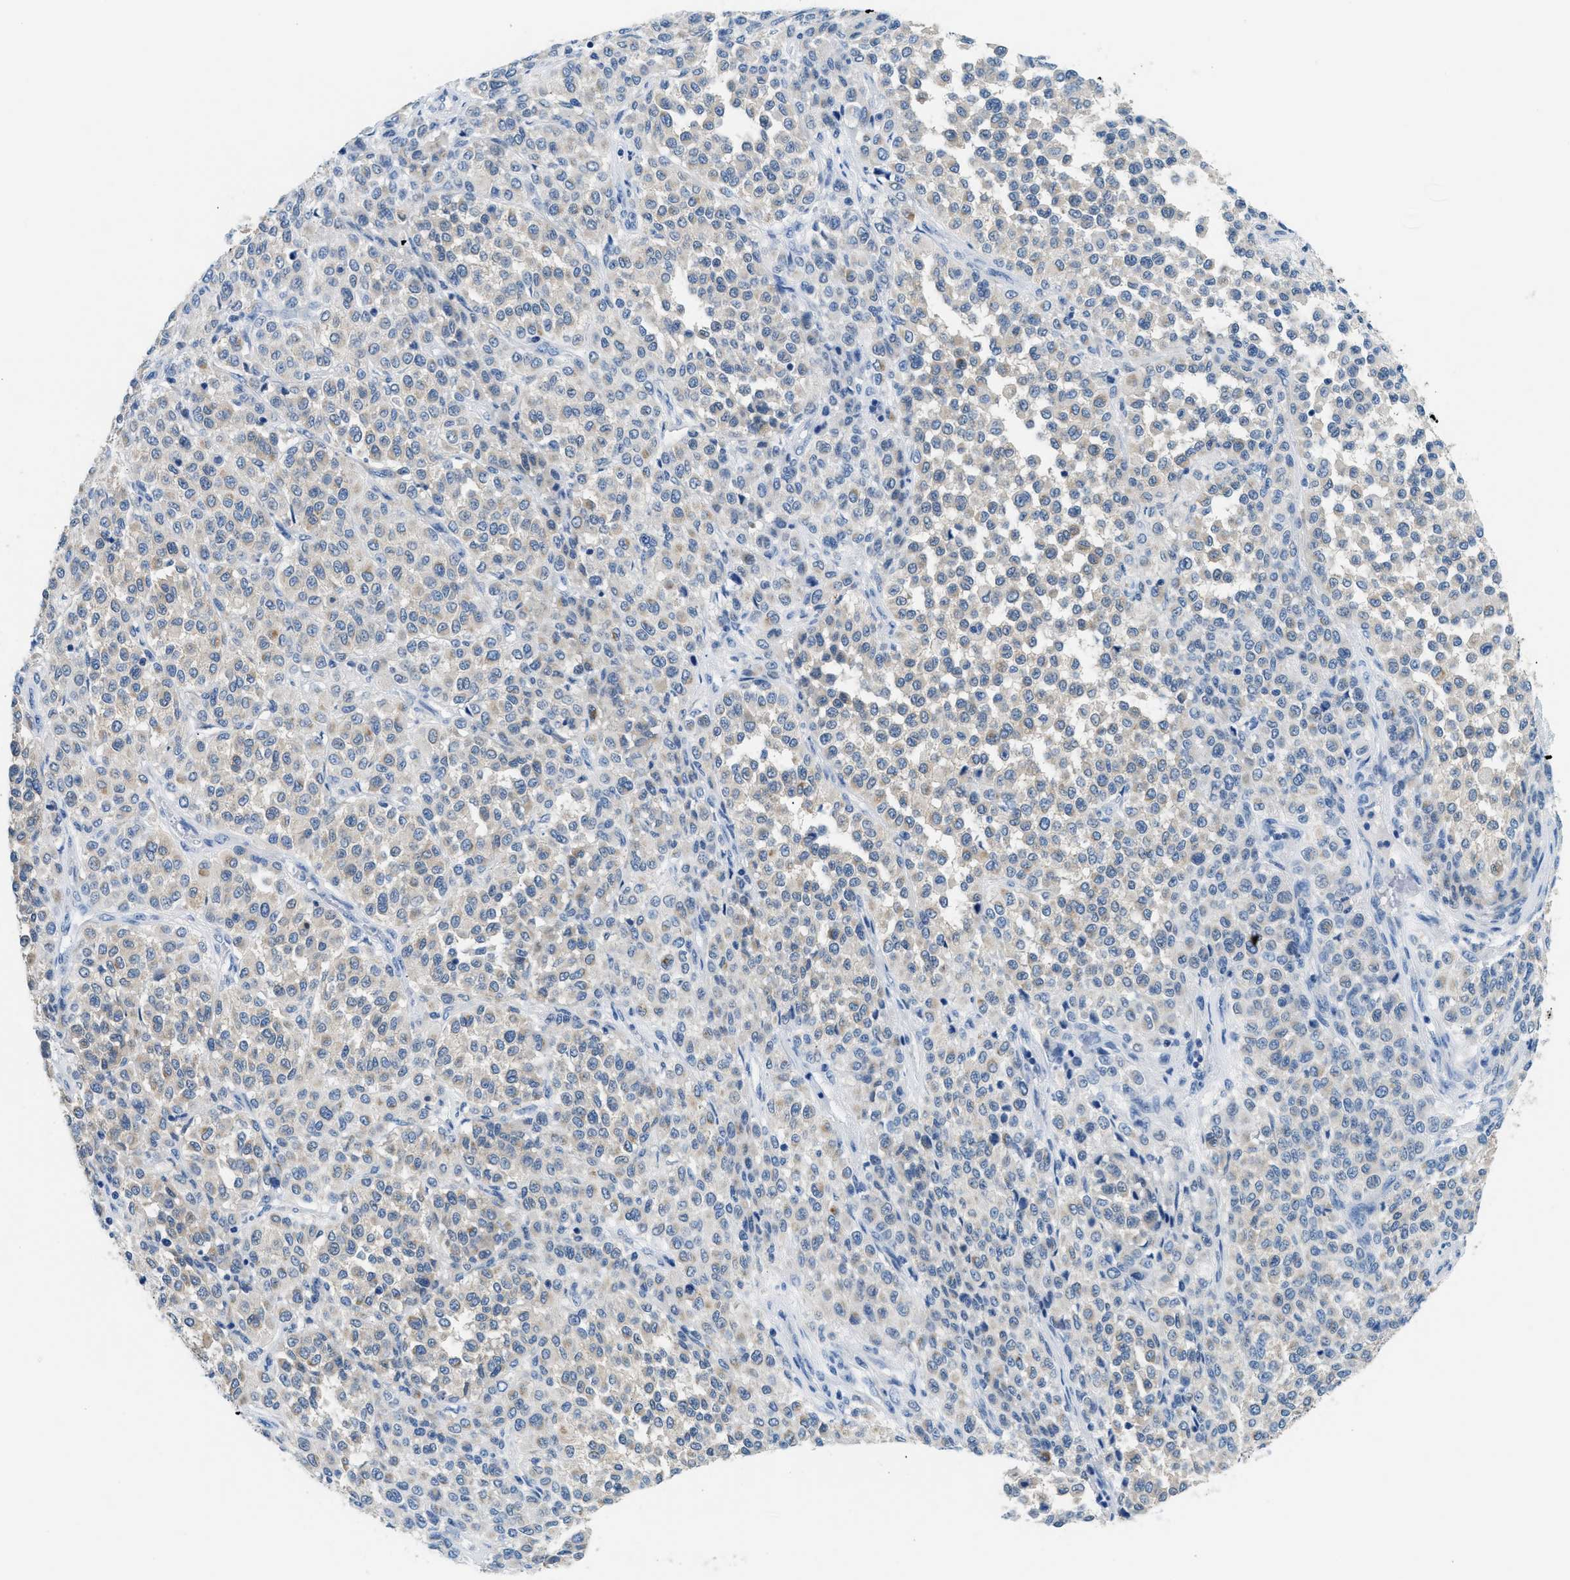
{"staining": {"intensity": "negative", "quantity": "none", "location": "none"}, "tissue": "melanoma", "cell_type": "Tumor cells", "image_type": "cancer", "snomed": [{"axis": "morphology", "description": "Malignant melanoma, Metastatic site"}, {"axis": "topography", "description": "Pancreas"}], "caption": "A photomicrograph of melanoma stained for a protein exhibits no brown staining in tumor cells.", "gene": "CLDN18", "patient": {"sex": "female", "age": 30}}